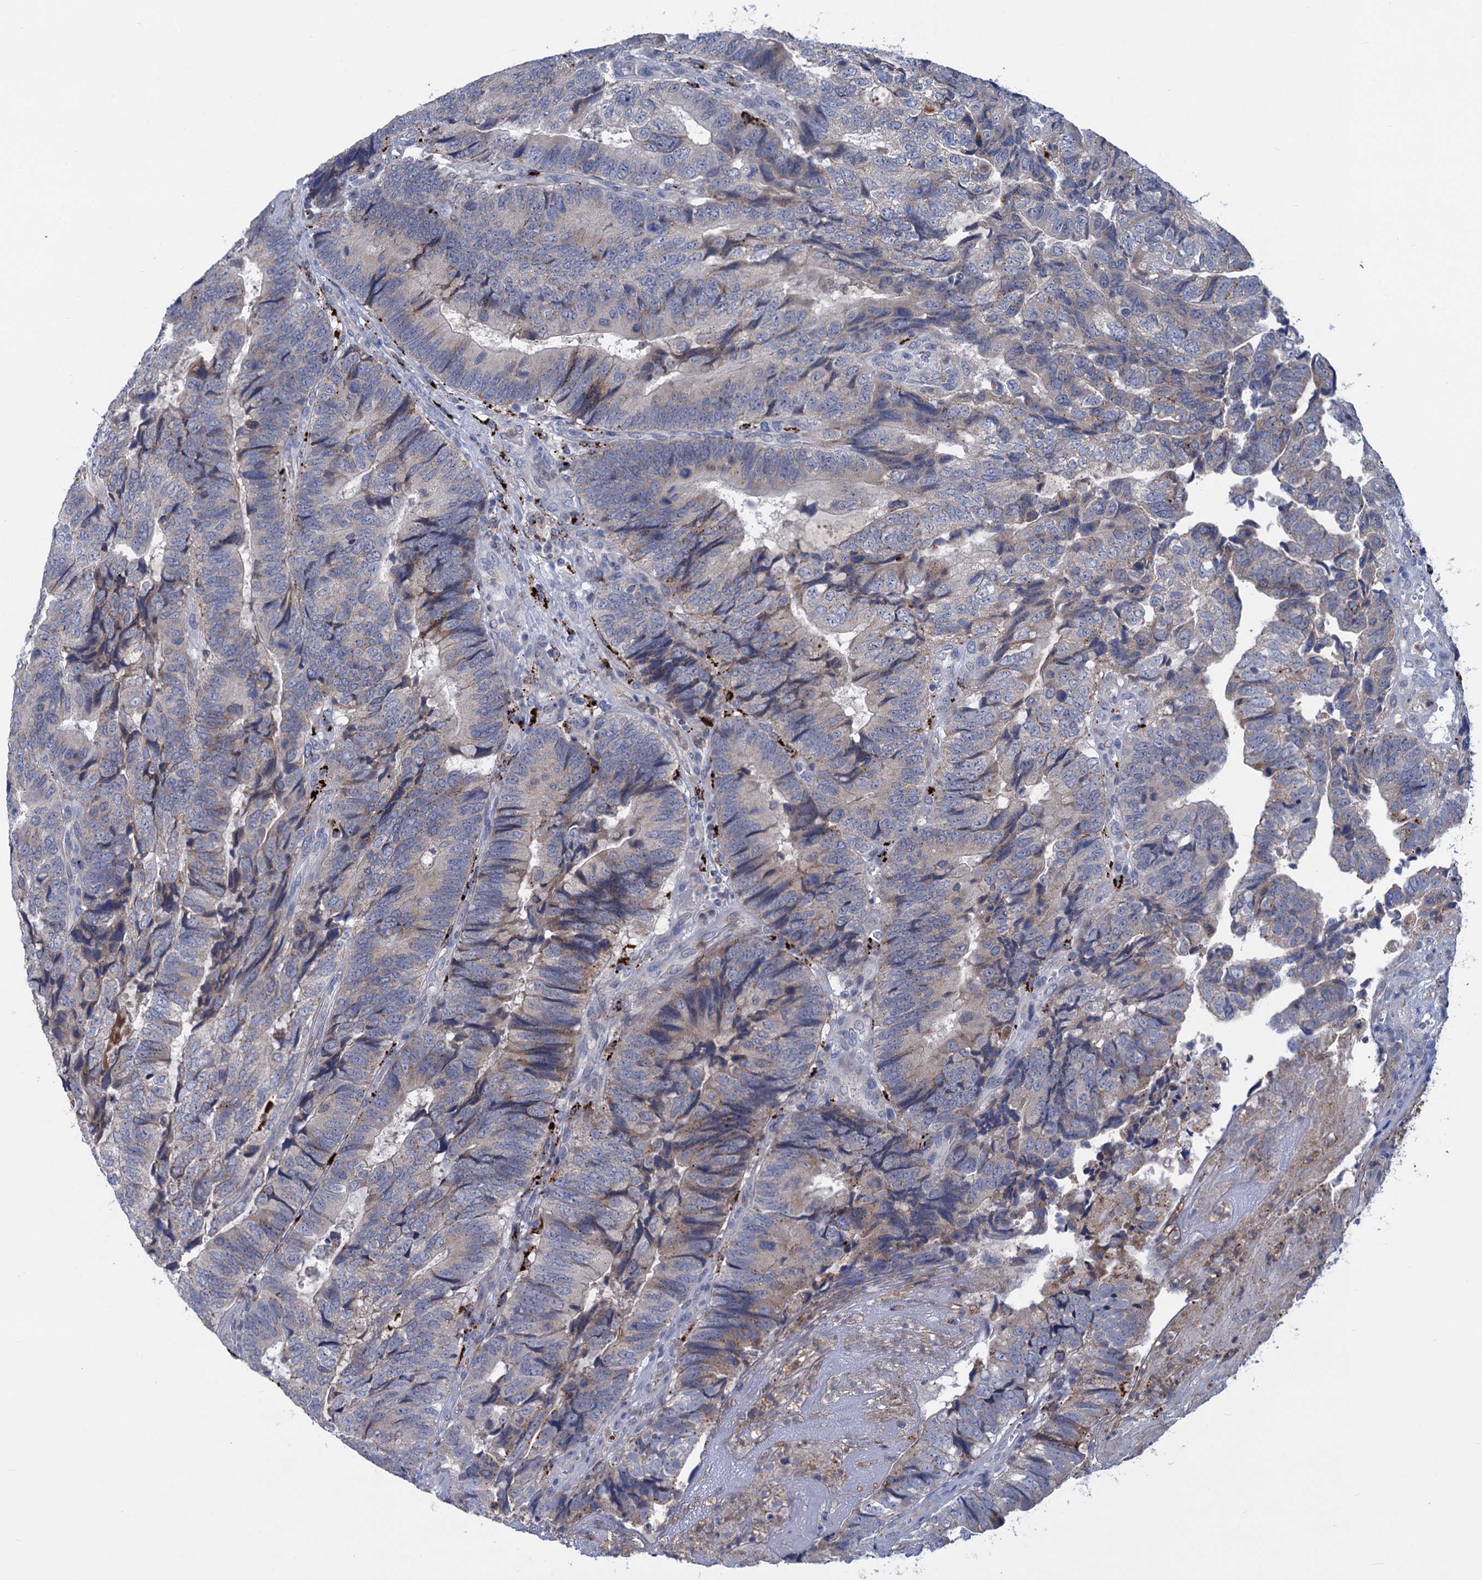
{"staining": {"intensity": "negative", "quantity": "none", "location": "none"}, "tissue": "colorectal cancer", "cell_type": "Tumor cells", "image_type": "cancer", "snomed": [{"axis": "morphology", "description": "Adenocarcinoma, NOS"}, {"axis": "topography", "description": "Colon"}], "caption": "Tumor cells show no significant positivity in adenocarcinoma (colorectal).", "gene": "ANKS3", "patient": {"sex": "female", "age": 67}}